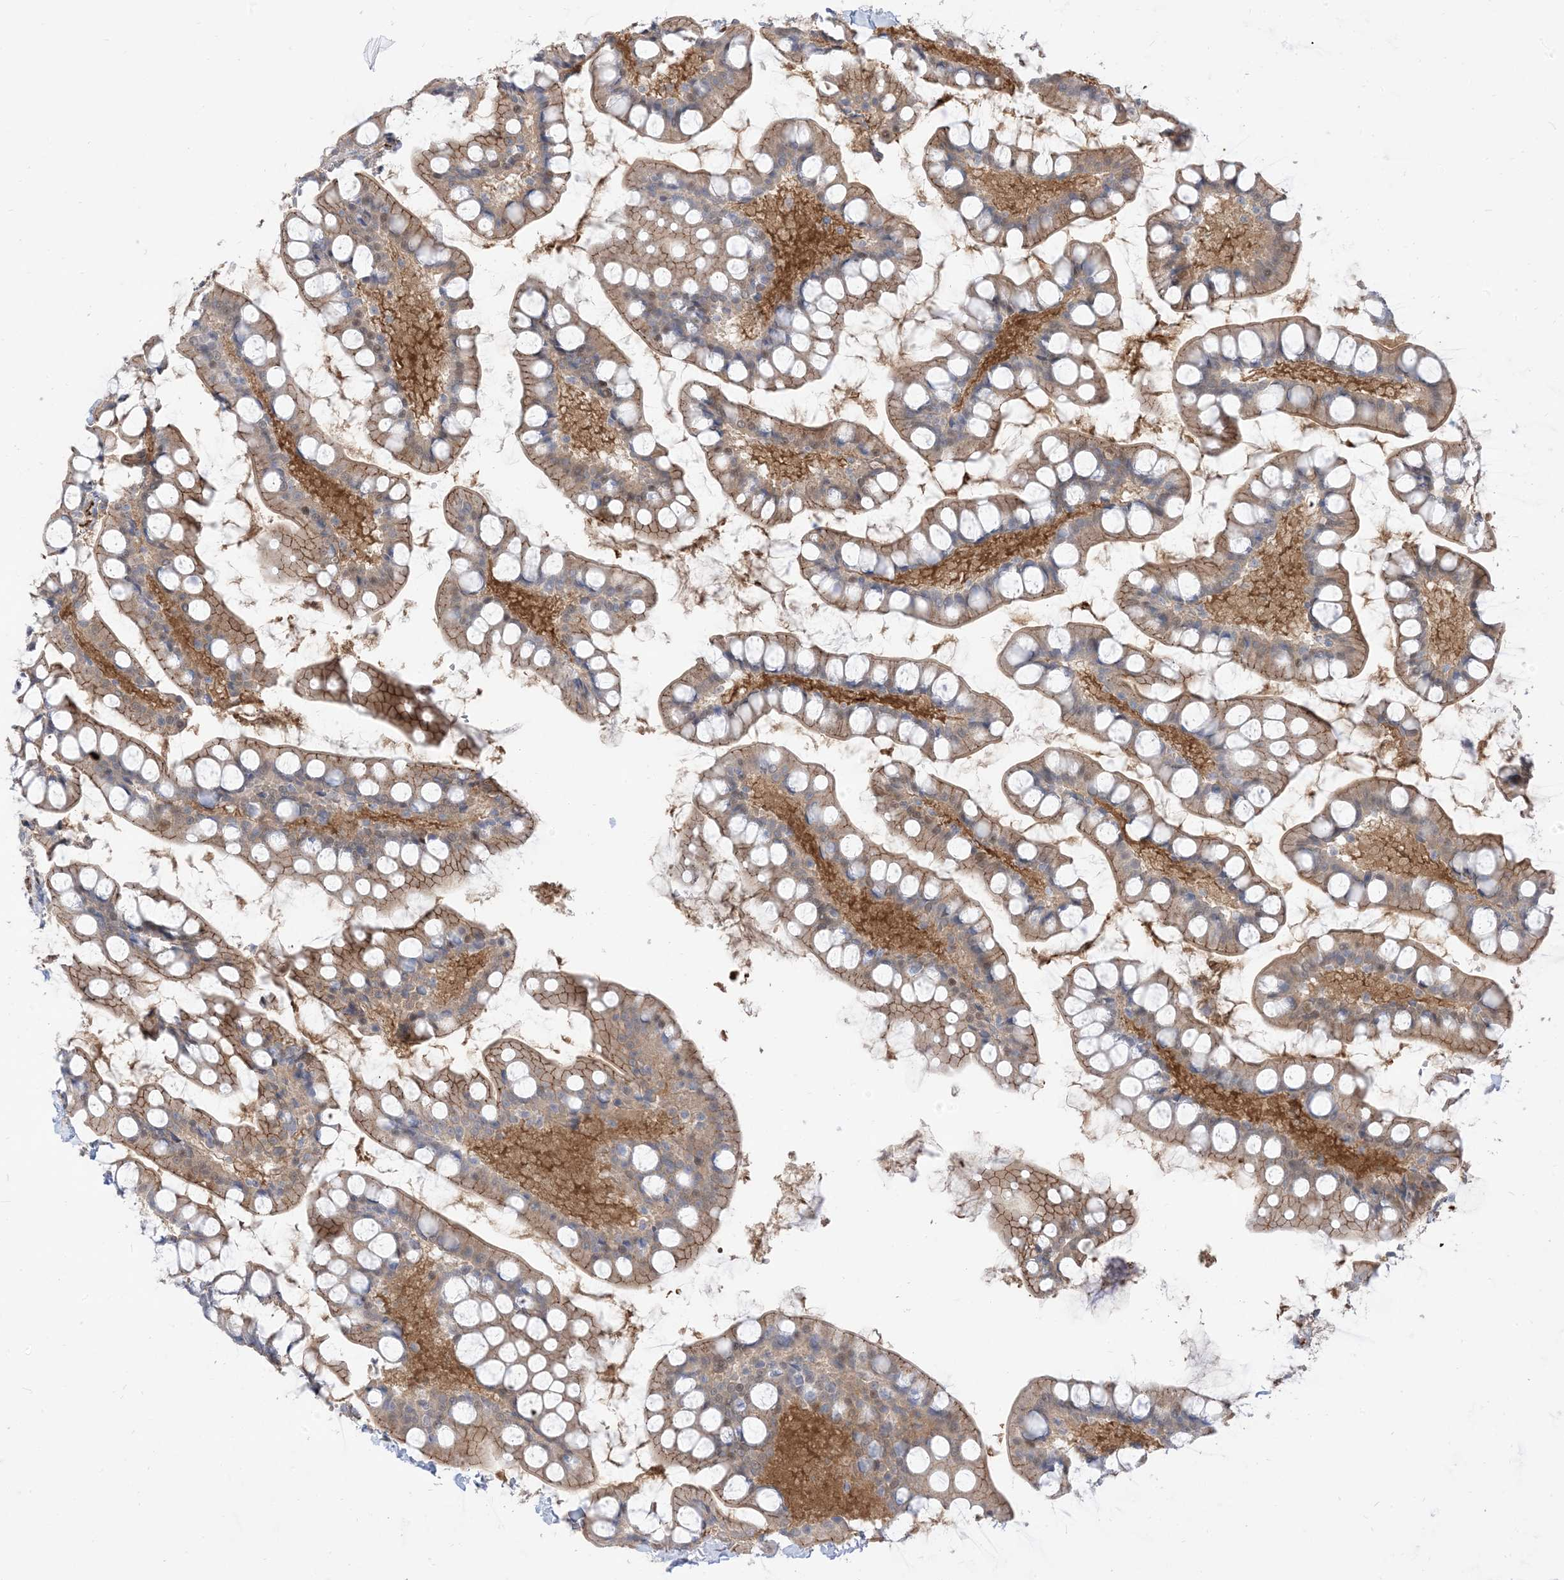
{"staining": {"intensity": "moderate", "quantity": ">75%", "location": "cytoplasmic/membranous"}, "tissue": "small intestine", "cell_type": "Glandular cells", "image_type": "normal", "snomed": [{"axis": "morphology", "description": "Normal tissue, NOS"}, {"axis": "topography", "description": "Small intestine"}], "caption": "Immunohistochemistry (IHC) of benign small intestine displays medium levels of moderate cytoplasmic/membranous positivity in about >75% of glandular cells. (DAB (3,3'-diaminobenzidine) IHC with brightfield microscopy, high magnification).", "gene": "RIN1", "patient": {"sex": "male", "age": 52}}